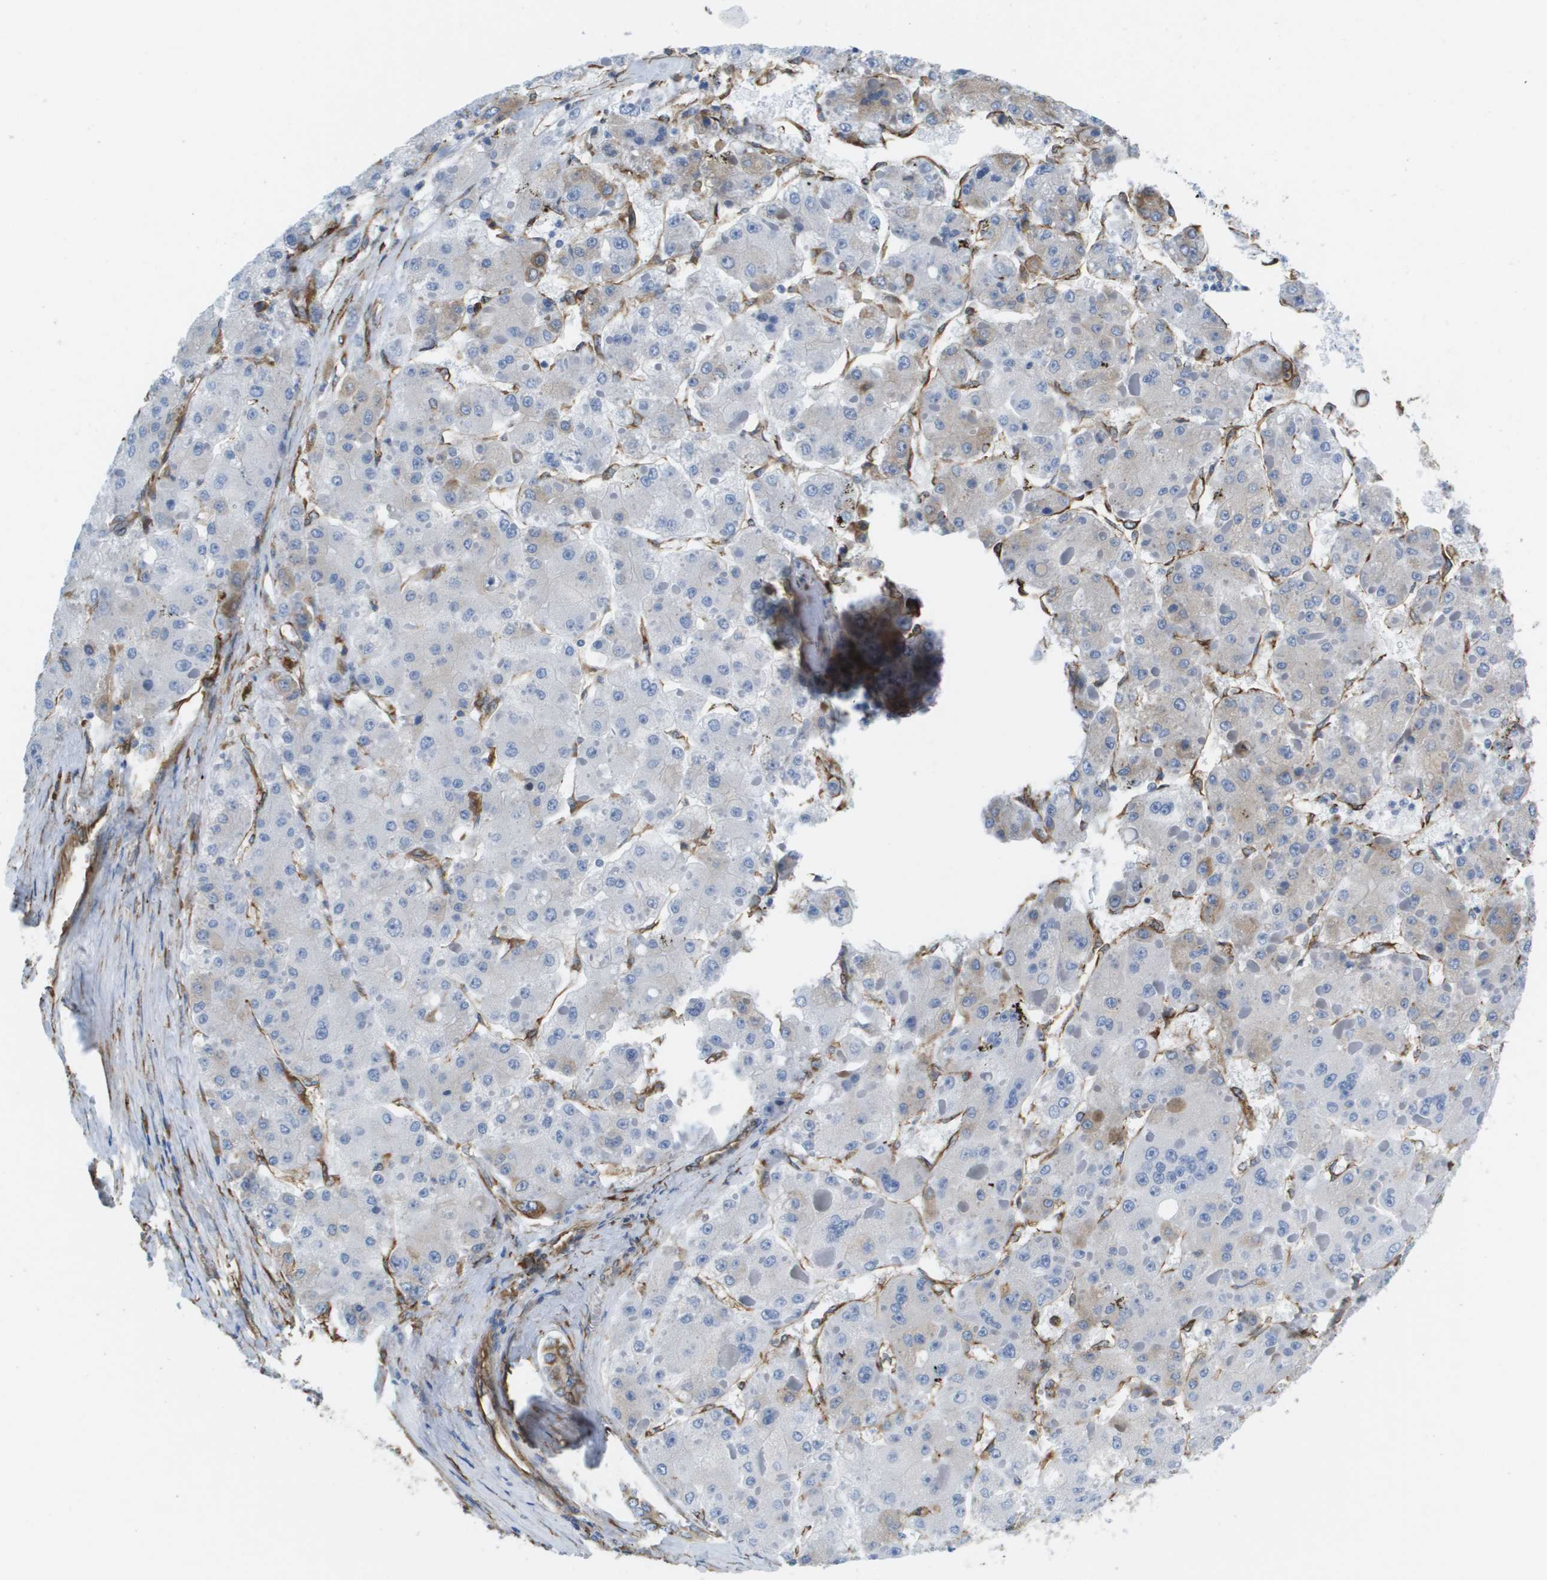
{"staining": {"intensity": "weak", "quantity": "<25%", "location": "cytoplasmic/membranous"}, "tissue": "liver cancer", "cell_type": "Tumor cells", "image_type": "cancer", "snomed": [{"axis": "morphology", "description": "Carcinoma, Hepatocellular, NOS"}, {"axis": "topography", "description": "Liver"}], "caption": "Immunohistochemical staining of human hepatocellular carcinoma (liver) shows no significant staining in tumor cells.", "gene": "ST3GAL2", "patient": {"sex": "female", "age": 73}}